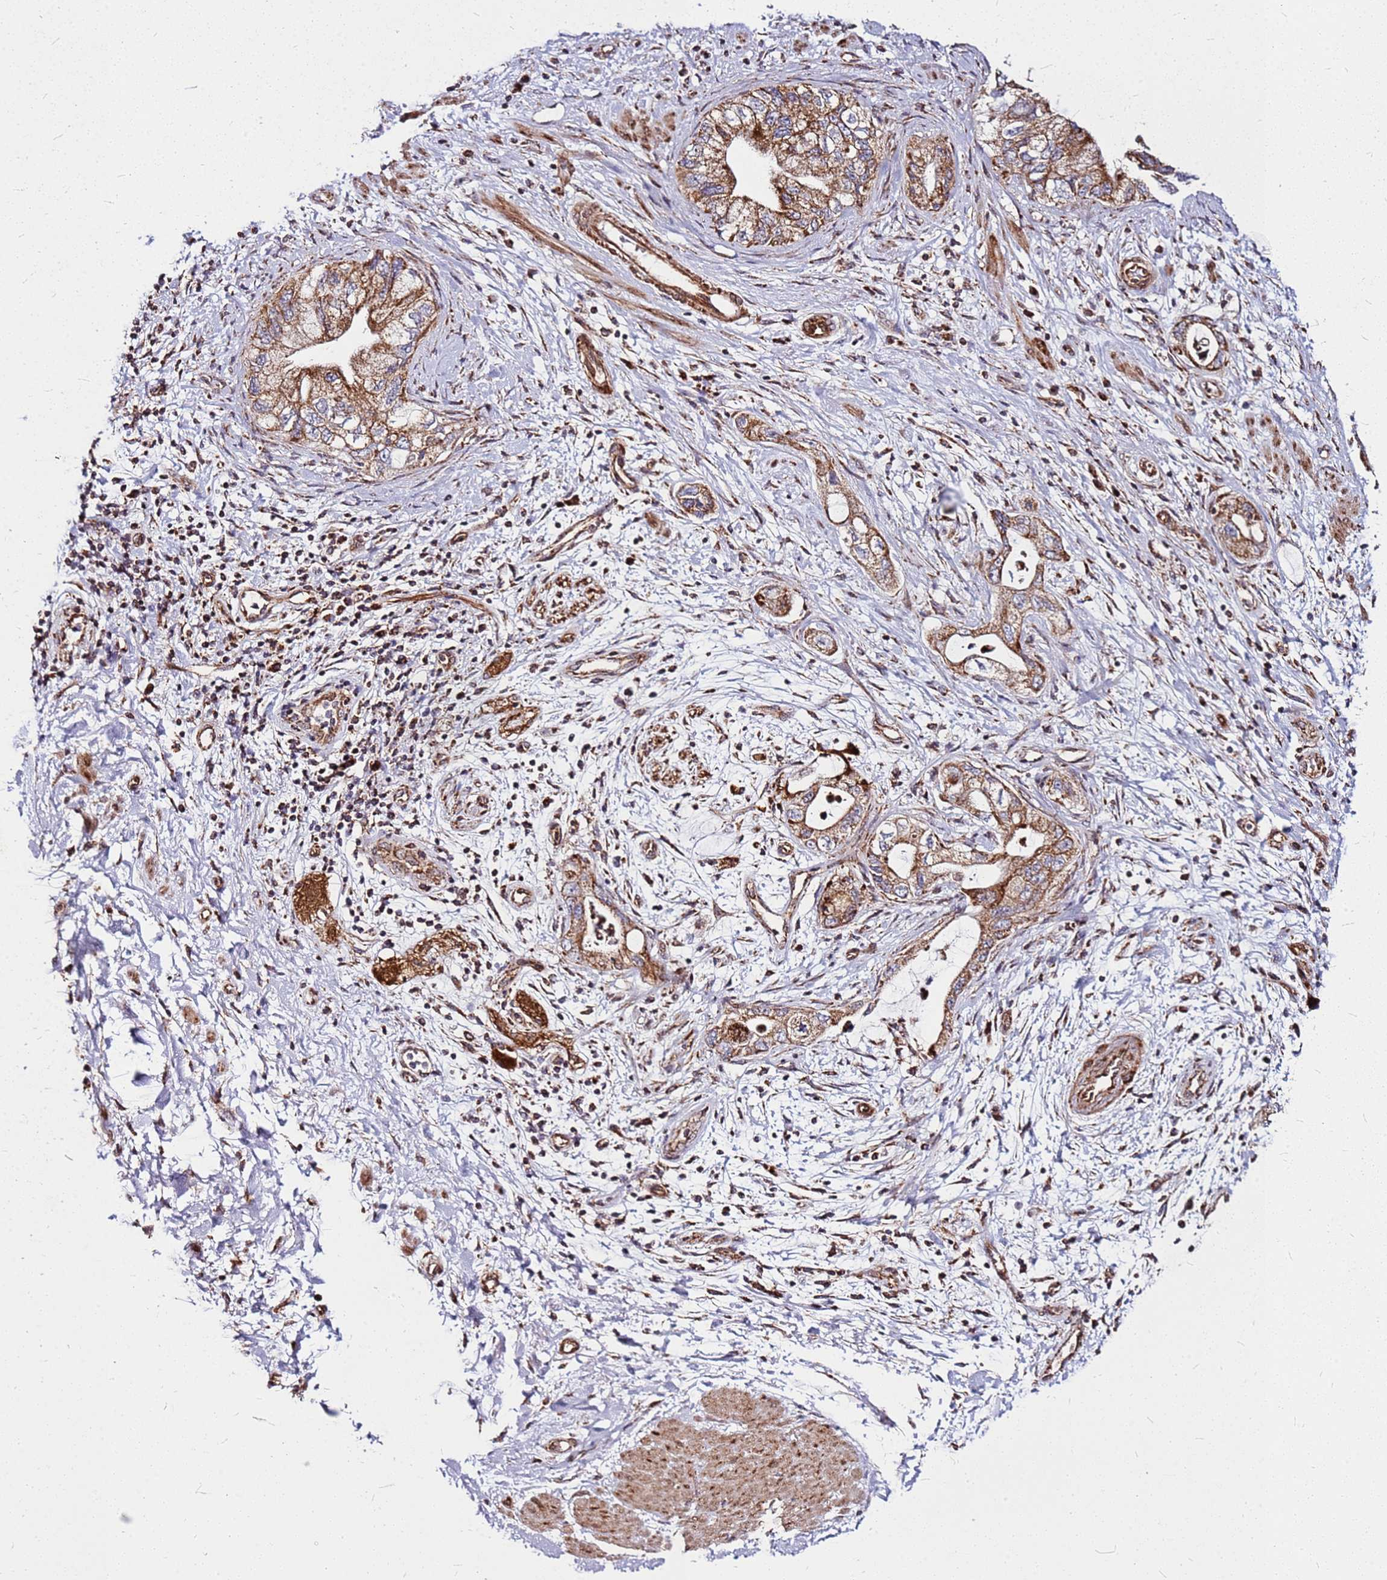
{"staining": {"intensity": "moderate", "quantity": ">75%", "location": "cytoplasmic/membranous,nuclear"}, "tissue": "pancreatic cancer", "cell_type": "Tumor cells", "image_type": "cancer", "snomed": [{"axis": "morphology", "description": "Adenocarcinoma, NOS"}, {"axis": "topography", "description": "Pancreas"}], "caption": "Brown immunohistochemical staining in human adenocarcinoma (pancreatic) demonstrates moderate cytoplasmic/membranous and nuclear positivity in approximately >75% of tumor cells. (Stains: DAB in brown, nuclei in blue, Microscopy: brightfield microscopy at high magnification).", "gene": "OR51T1", "patient": {"sex": "female", "age": 73}}